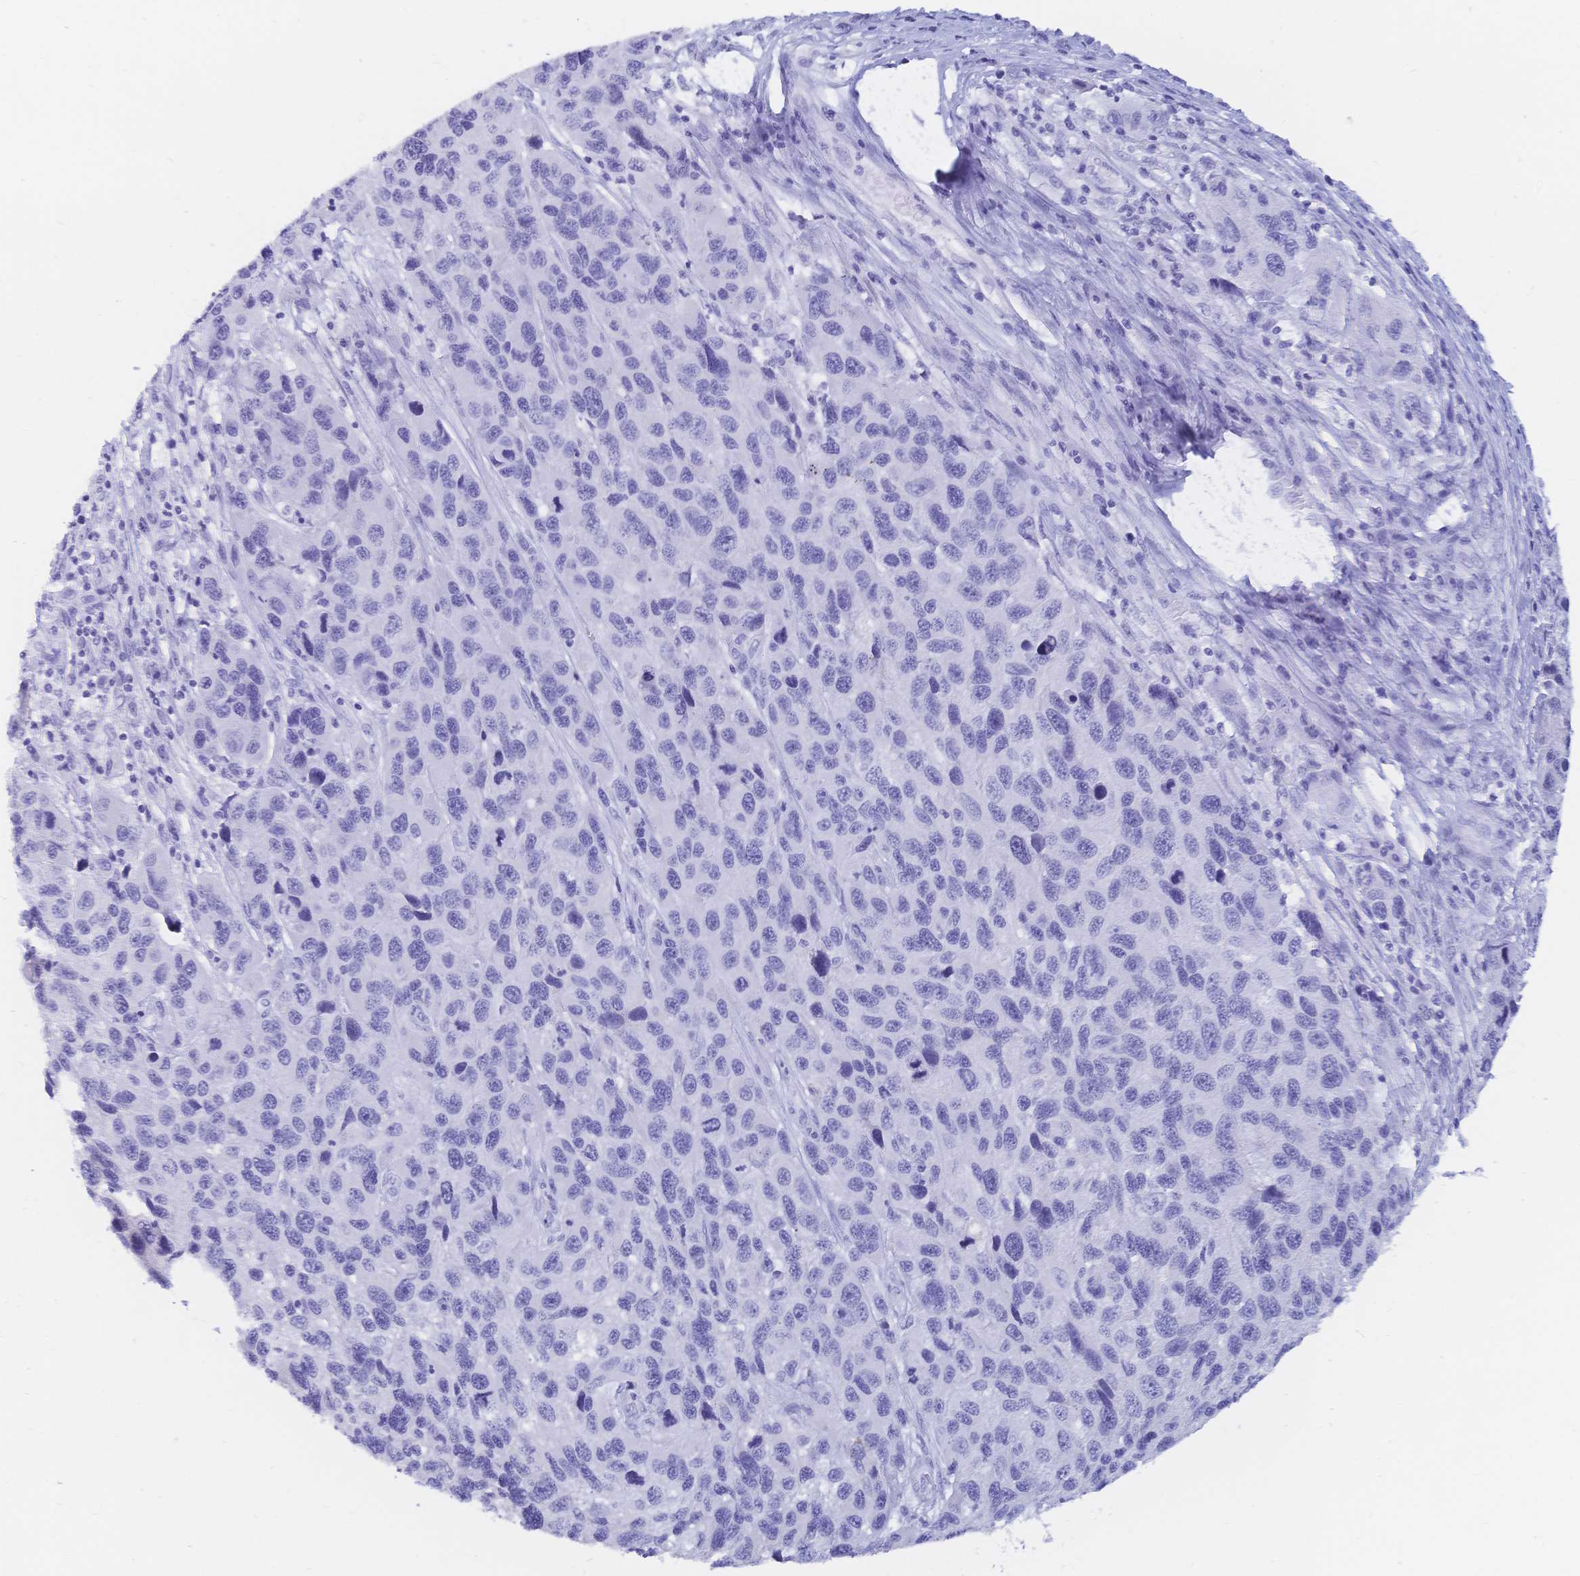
{"staining": {"intensity": "negative", "quantity": "none", "location": "none"}, "tissue": "melanoma", "cell_type": "Tumor cells", "image_type": "cancer", "snomed": [{"axis": "morphology", "description": "Malignant melanoma, NOS"}, {"axis": "topography", "description": "Skin"}], "caption": "An immunohistochemistry (IHC) micrograph of malignant melanoma is shown. There is no staining in tumor cells of malignant melanoma.", "gene": "MEP1B", "patient": {"sex": "male", "age": 53}}